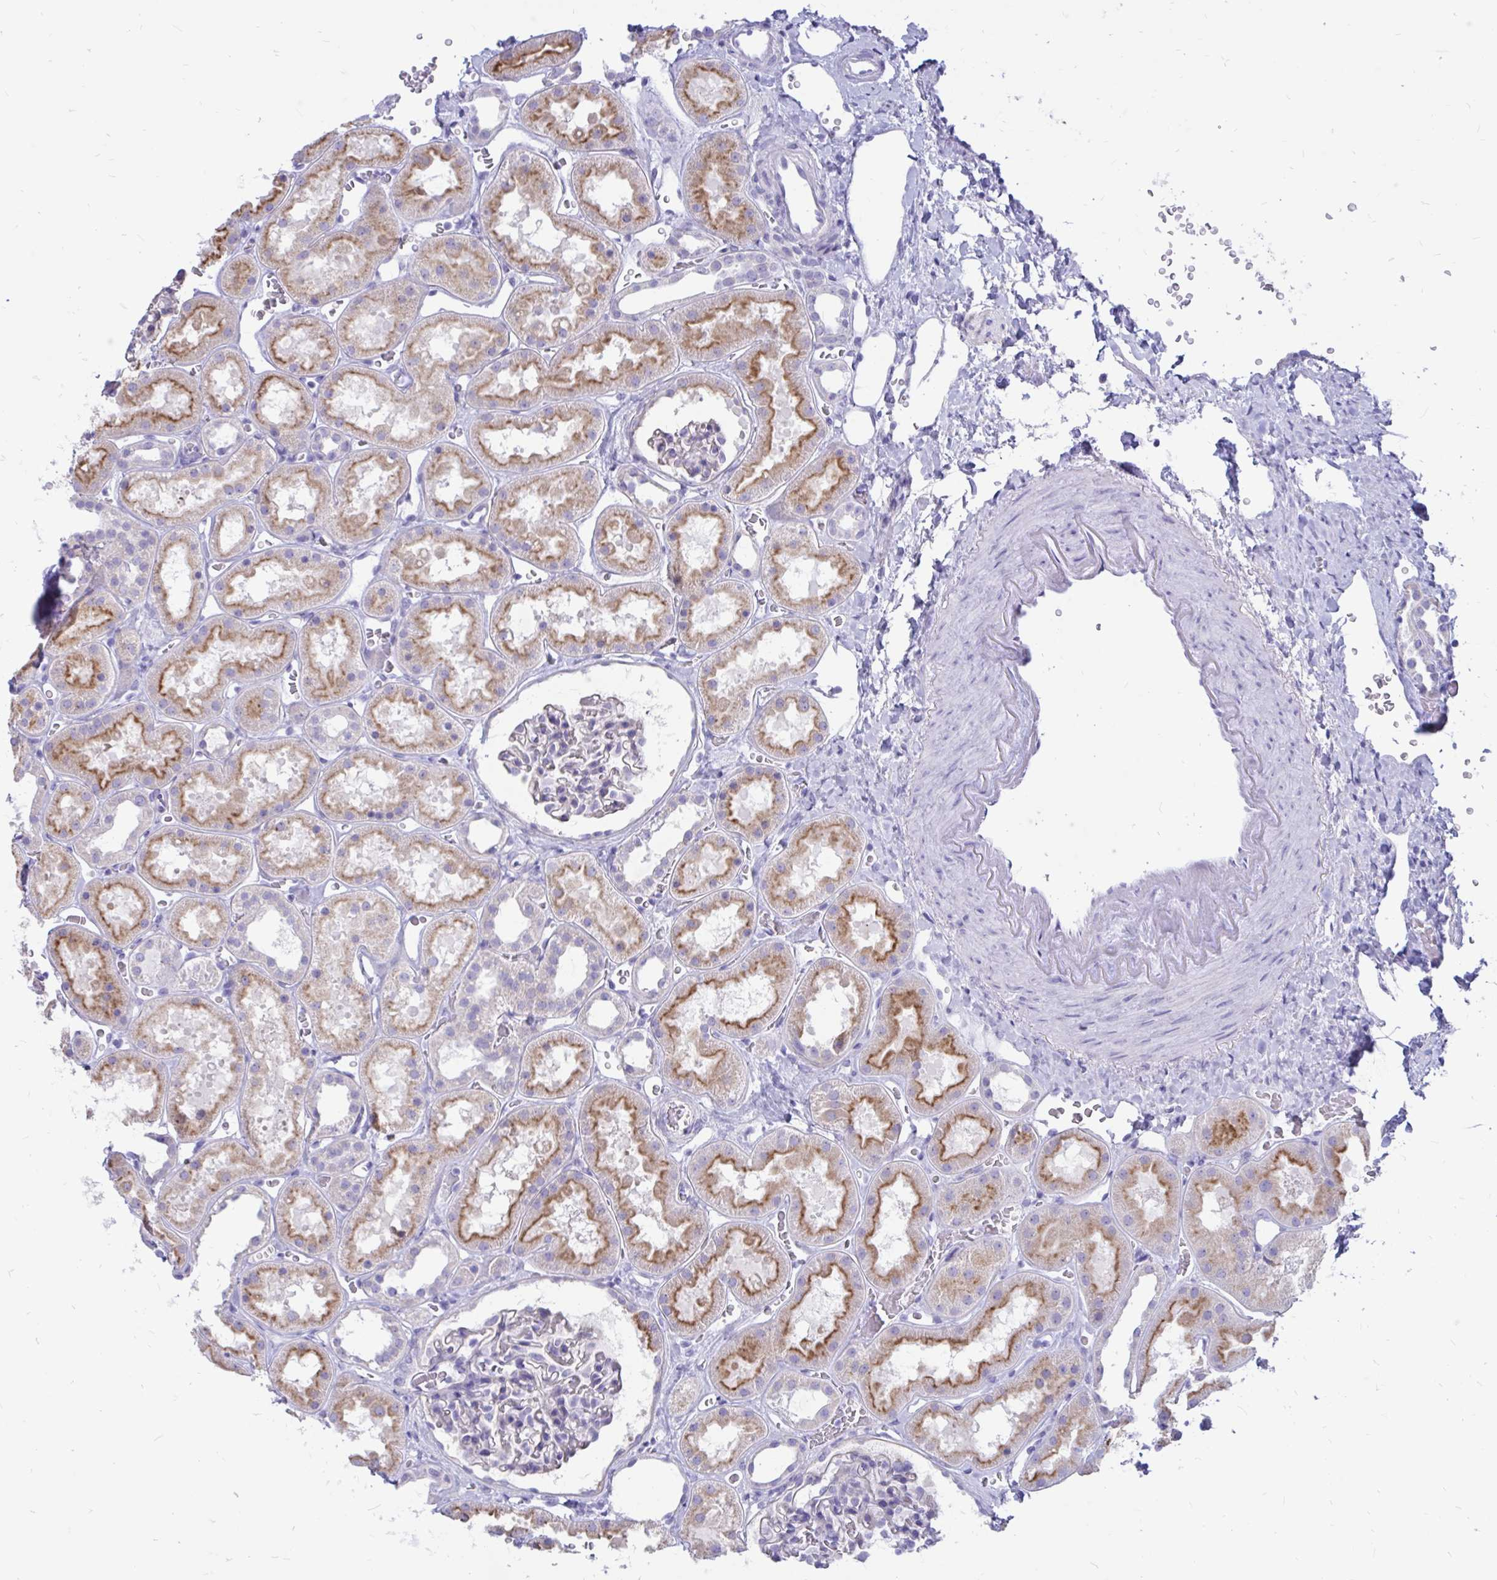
{"staining": {"intensity": "negative", "quantity": "none", "location": "none"}, "tissue": "kidney", "cell_type": "Cells in glomeruli", "image_type": "normal", "snomed": [{"axis": "morphology", "description": "Normal tissue, NOS"}, {"axis": "topography", "description": "Kidney"}], "caption": "Cells in glomeruli show no significant staining in unremarkable kidney.", "gene": "IGSF5", "patient": {"sex": "female", "age": 41}}